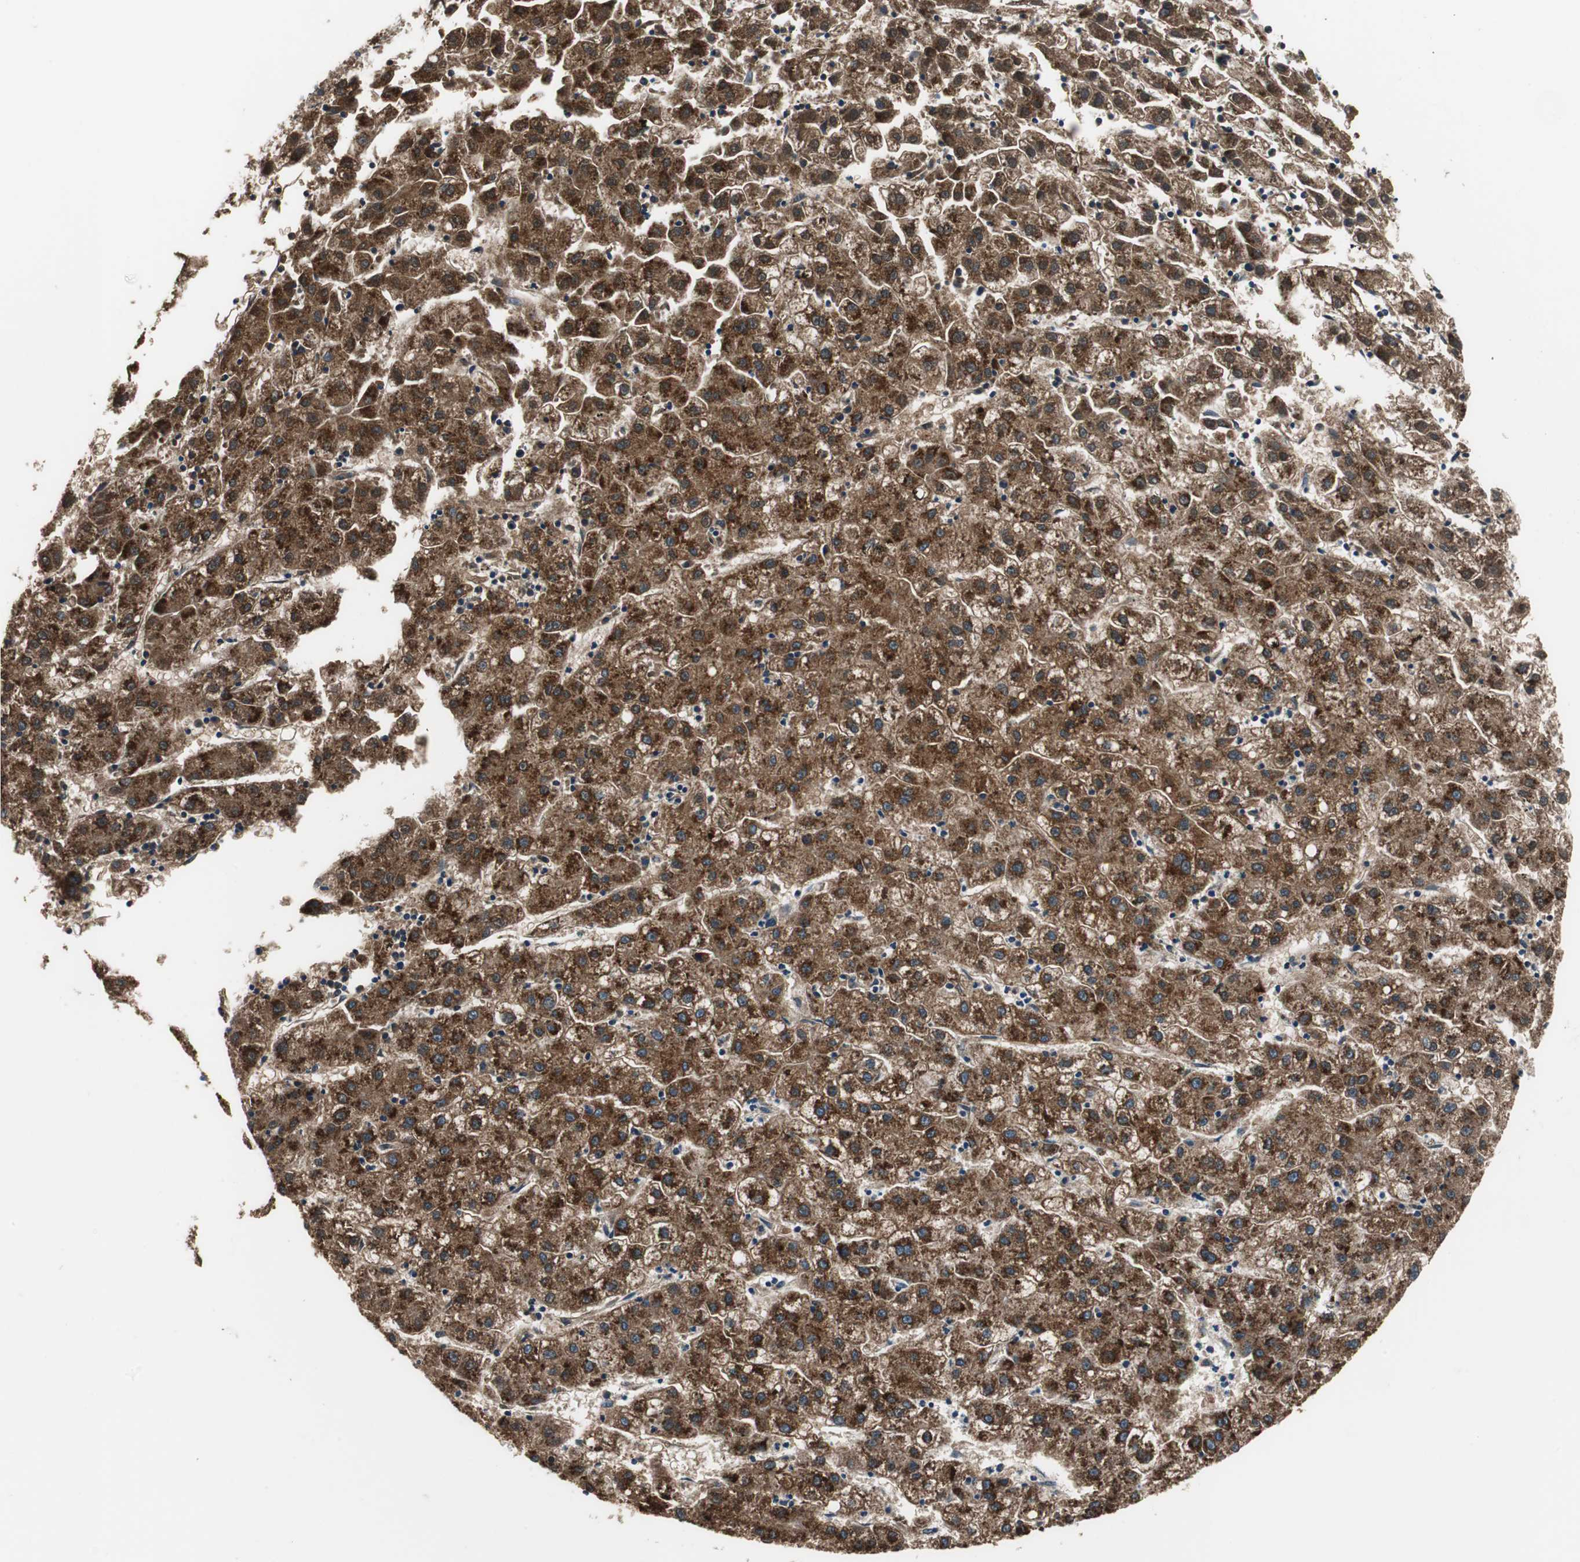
{"staining": {"intensity": "strong", "quantity": ">75%", "location": "cytoplasmic/membranous"}, "tissue": "liver cancer", "cell_type": "Tumor cells", "image_type": "cancer", "snomed": [{"axis": "morphology", "description": "Carcinoma, Hepatocellular, NOS"}, {"axis": "topography", "description": "Liver"}], "caption": "Liver hepatocellular carcinoma stained with IHC reveals strong cytoplasmic/membranous expression in about >75% of tumor cells. (IHC, brightfield microscopy, high magnification).", "gene": "PI4KB", "patient": {"sex": "male", "age": 72}}